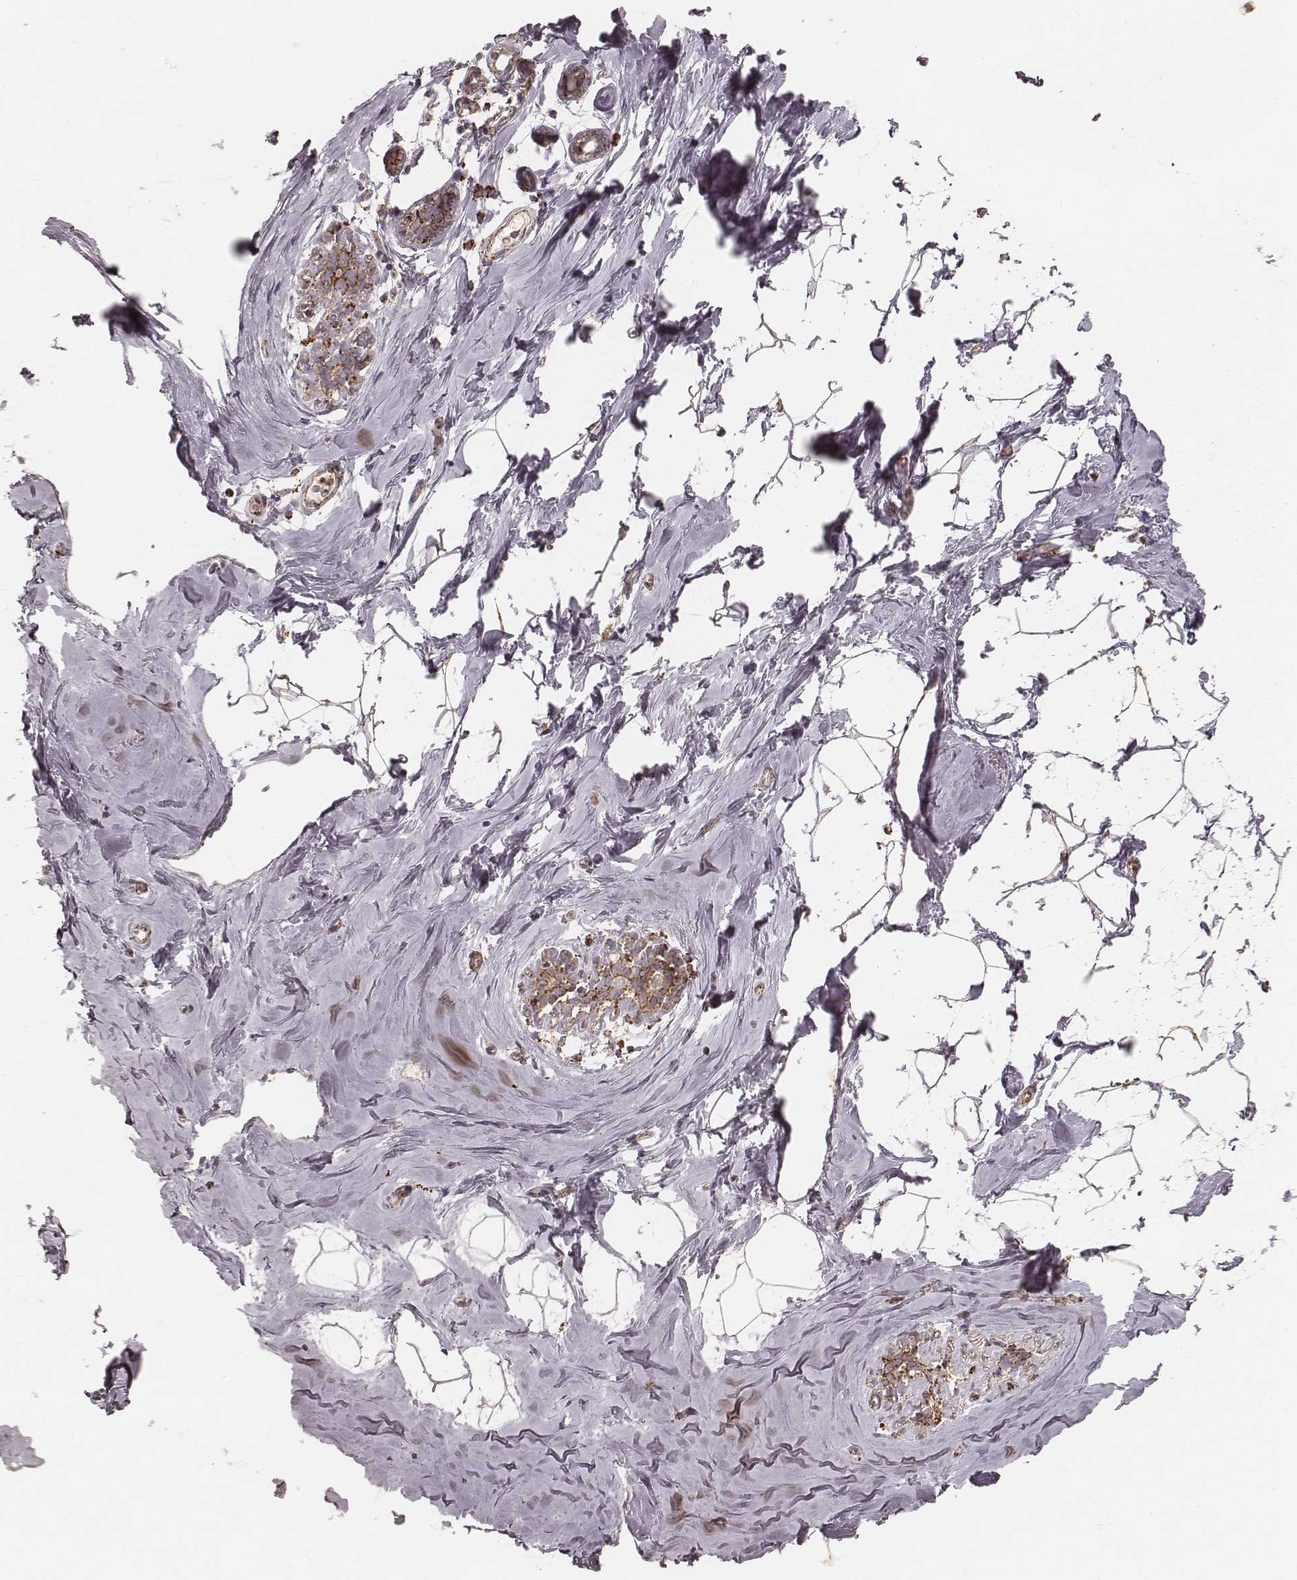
{"staining": {"intensity": "negative", "quantity": "none", "location": "none"}, "tissue": "breast", "cell_type": "Adipocytes", "image_type": "normal", "snomed": [{"axis": "morphology", "description": "Normal tissue, NOS"}, {"axis": "topography", "description": "Breast"}], "caption": "IHC histopathology image of normal human breast stained for a protein (brown), which exhibits no expression in adipocytes. (Stains: DAB IHC with hematoxylin counter stain, Microscopy: brightfield microscopy at high magnification).", "gene": "CS", "patient": {"sex": "female", "age": 32}}